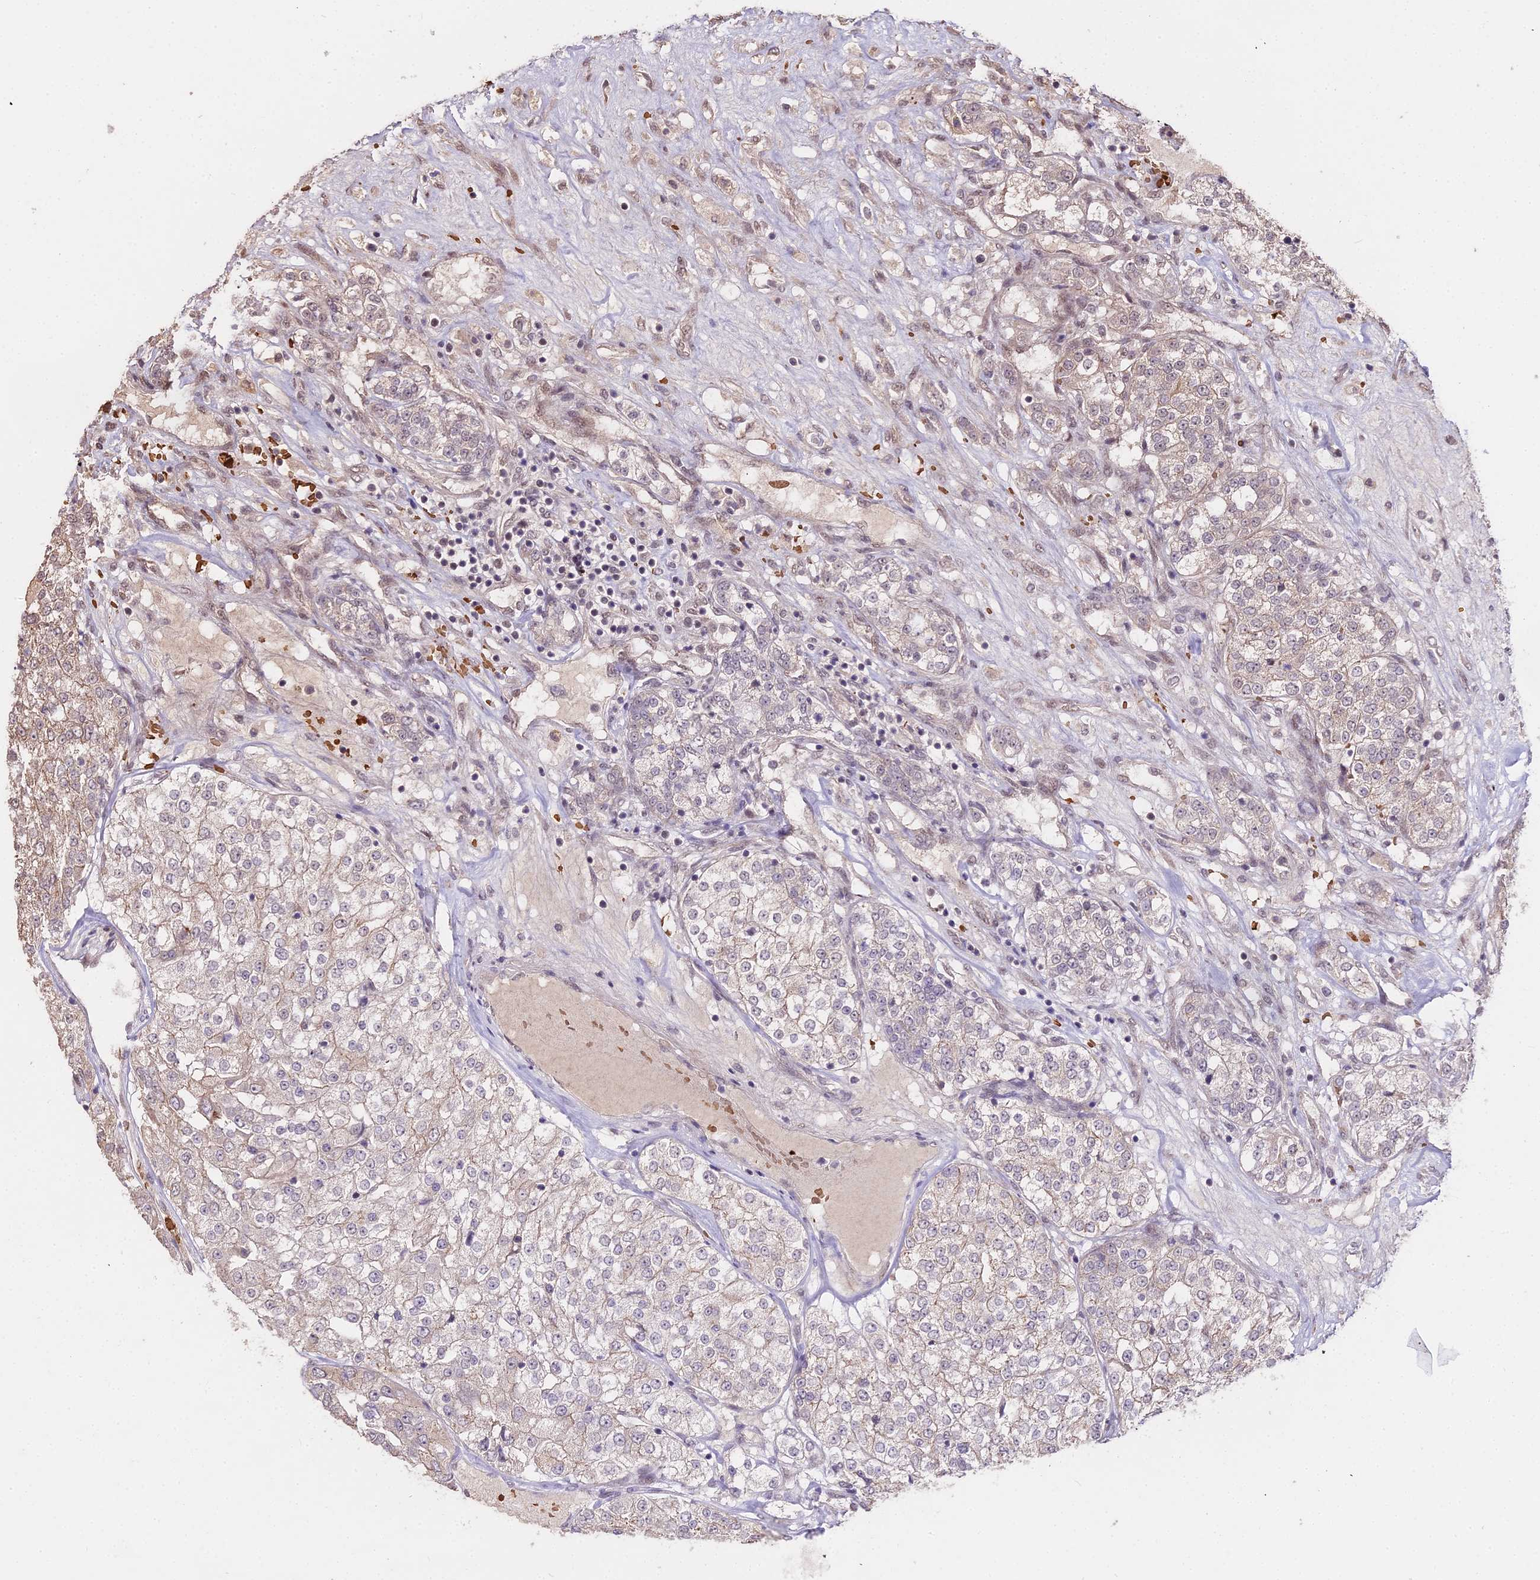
{"staining": {"intensity": "weak", "quantity": "25%-75%", "location": "cytoplasmic/membranous"}, "tissue": "renal cancer", "cell_type": "Tumor cells", "image_type": "cancer", "snomed": [{"axis": "morphology", "description": "Adenocarcinoma, NOS"}, {"axis": "topography", "description": "Kidney"}], "caption": "Immunohistochemical staining of renal cancer (adenocarcinoma) displays weak cytoplasmic/membranous protein positivity in about 25%-75% of tumor cells.", "gene": "ZDBF2", "patient": {"sex": "female", "age": 63}}